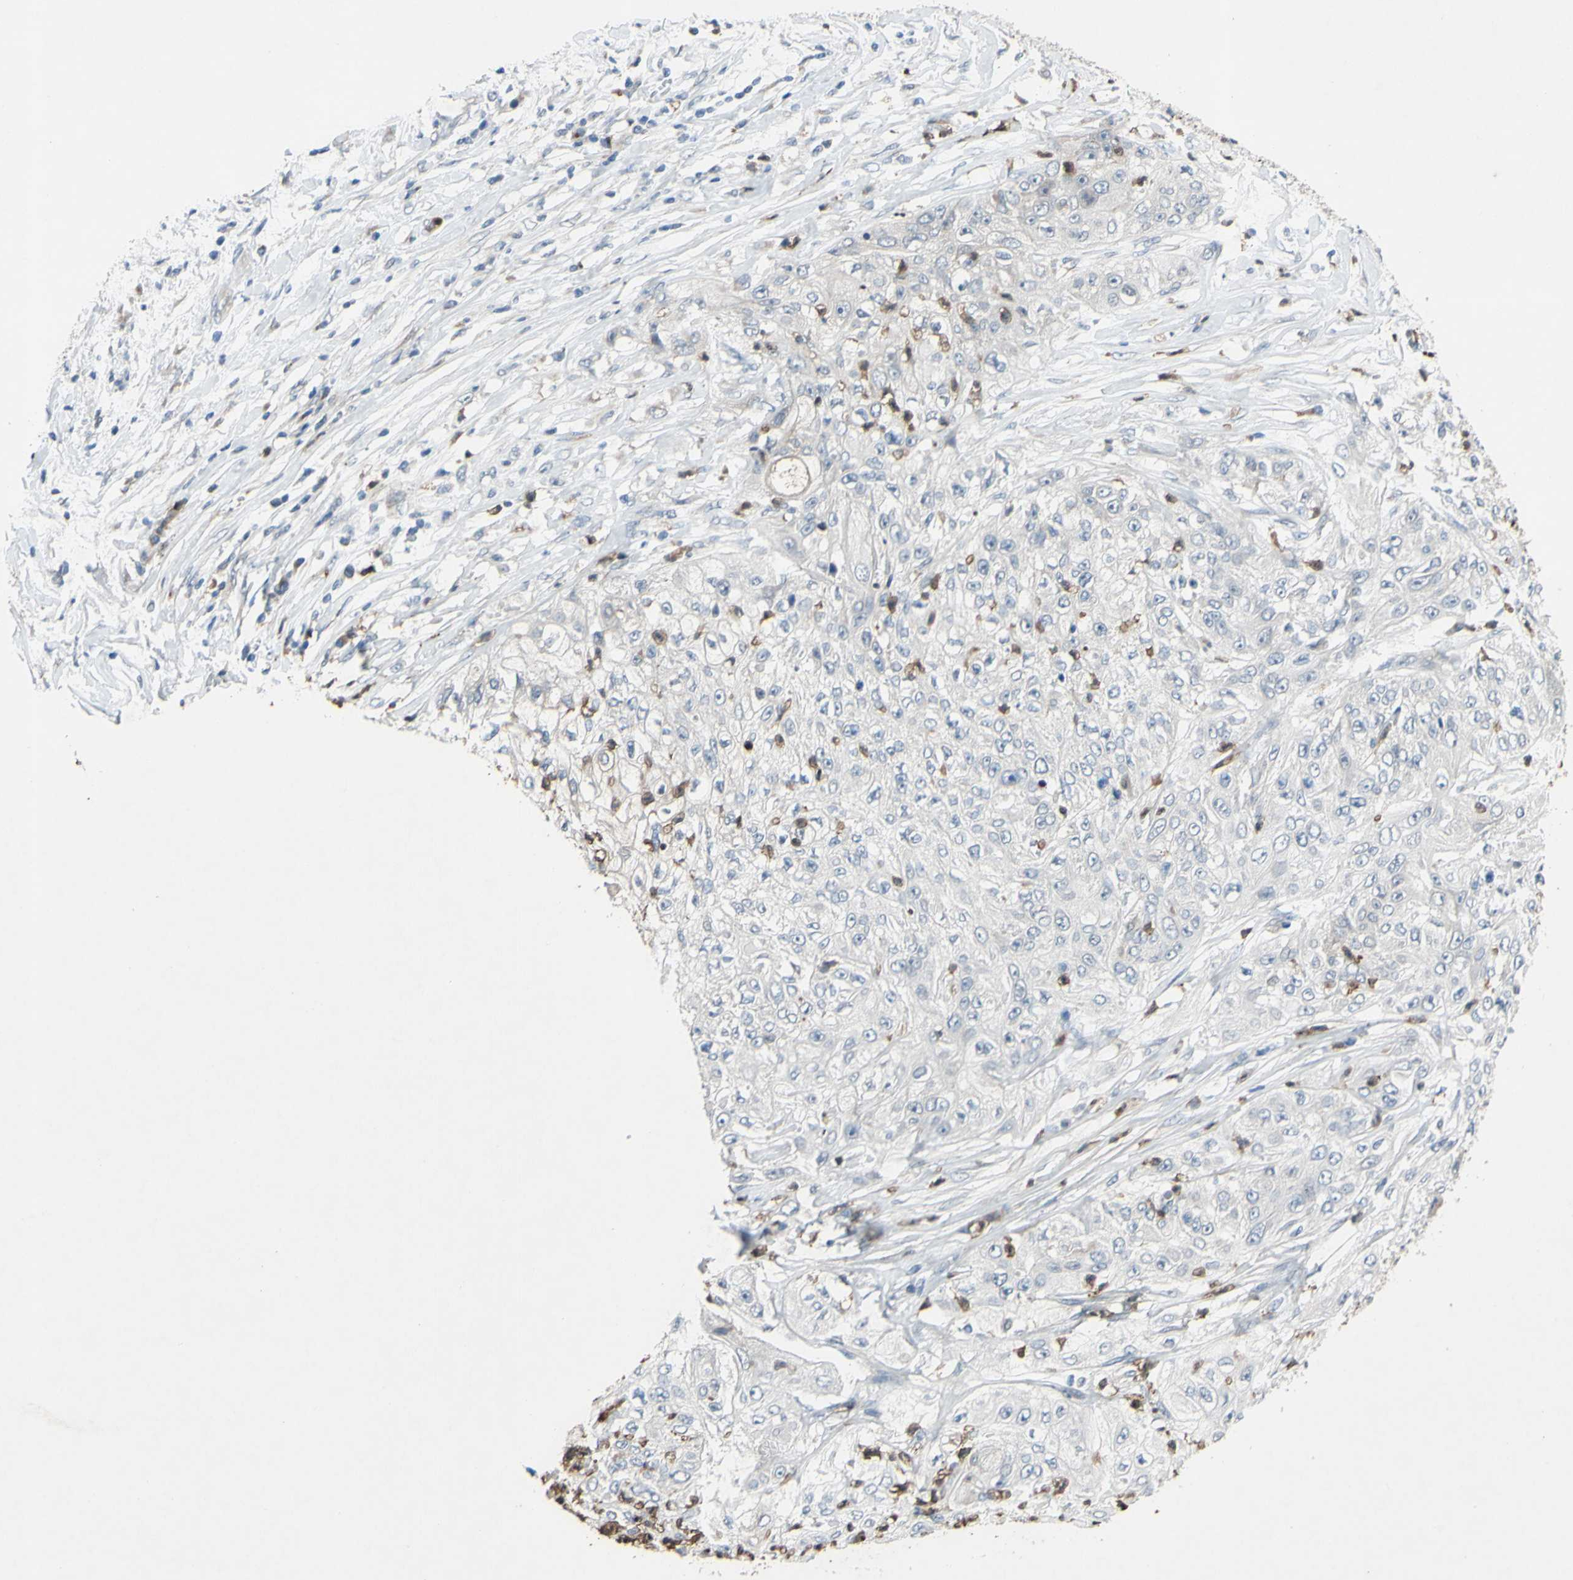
{"staining": {"intensity": "moderate", "quantity": ">75%", "location": "cytoplasmic/membranous"}, "tissue": "lung cancer", "cell_type": "Tumor cells", "image_type": "cancer", "snomed": [{"axis": "morphology", "description": "Inflammation, NOS"}, {"axis": "morphology", "description": "Squamous cell carcinoma, NOS"}, {"axis": "topography", "description": "Lymph node"}, {"axis": "topography", "description": "Soft tissue"}, {"axis": "topography", "description": "Lung"}], "caption": "The histopathology image exhibits immunohistochemical staining of lung squamous cell carcinoma. There is moderate cytoplasmic/membranous staining is identified in about >75% of tumor cells.", "gene": "GRAMD2B", "patient": {"sex": "male", "age": 66}}